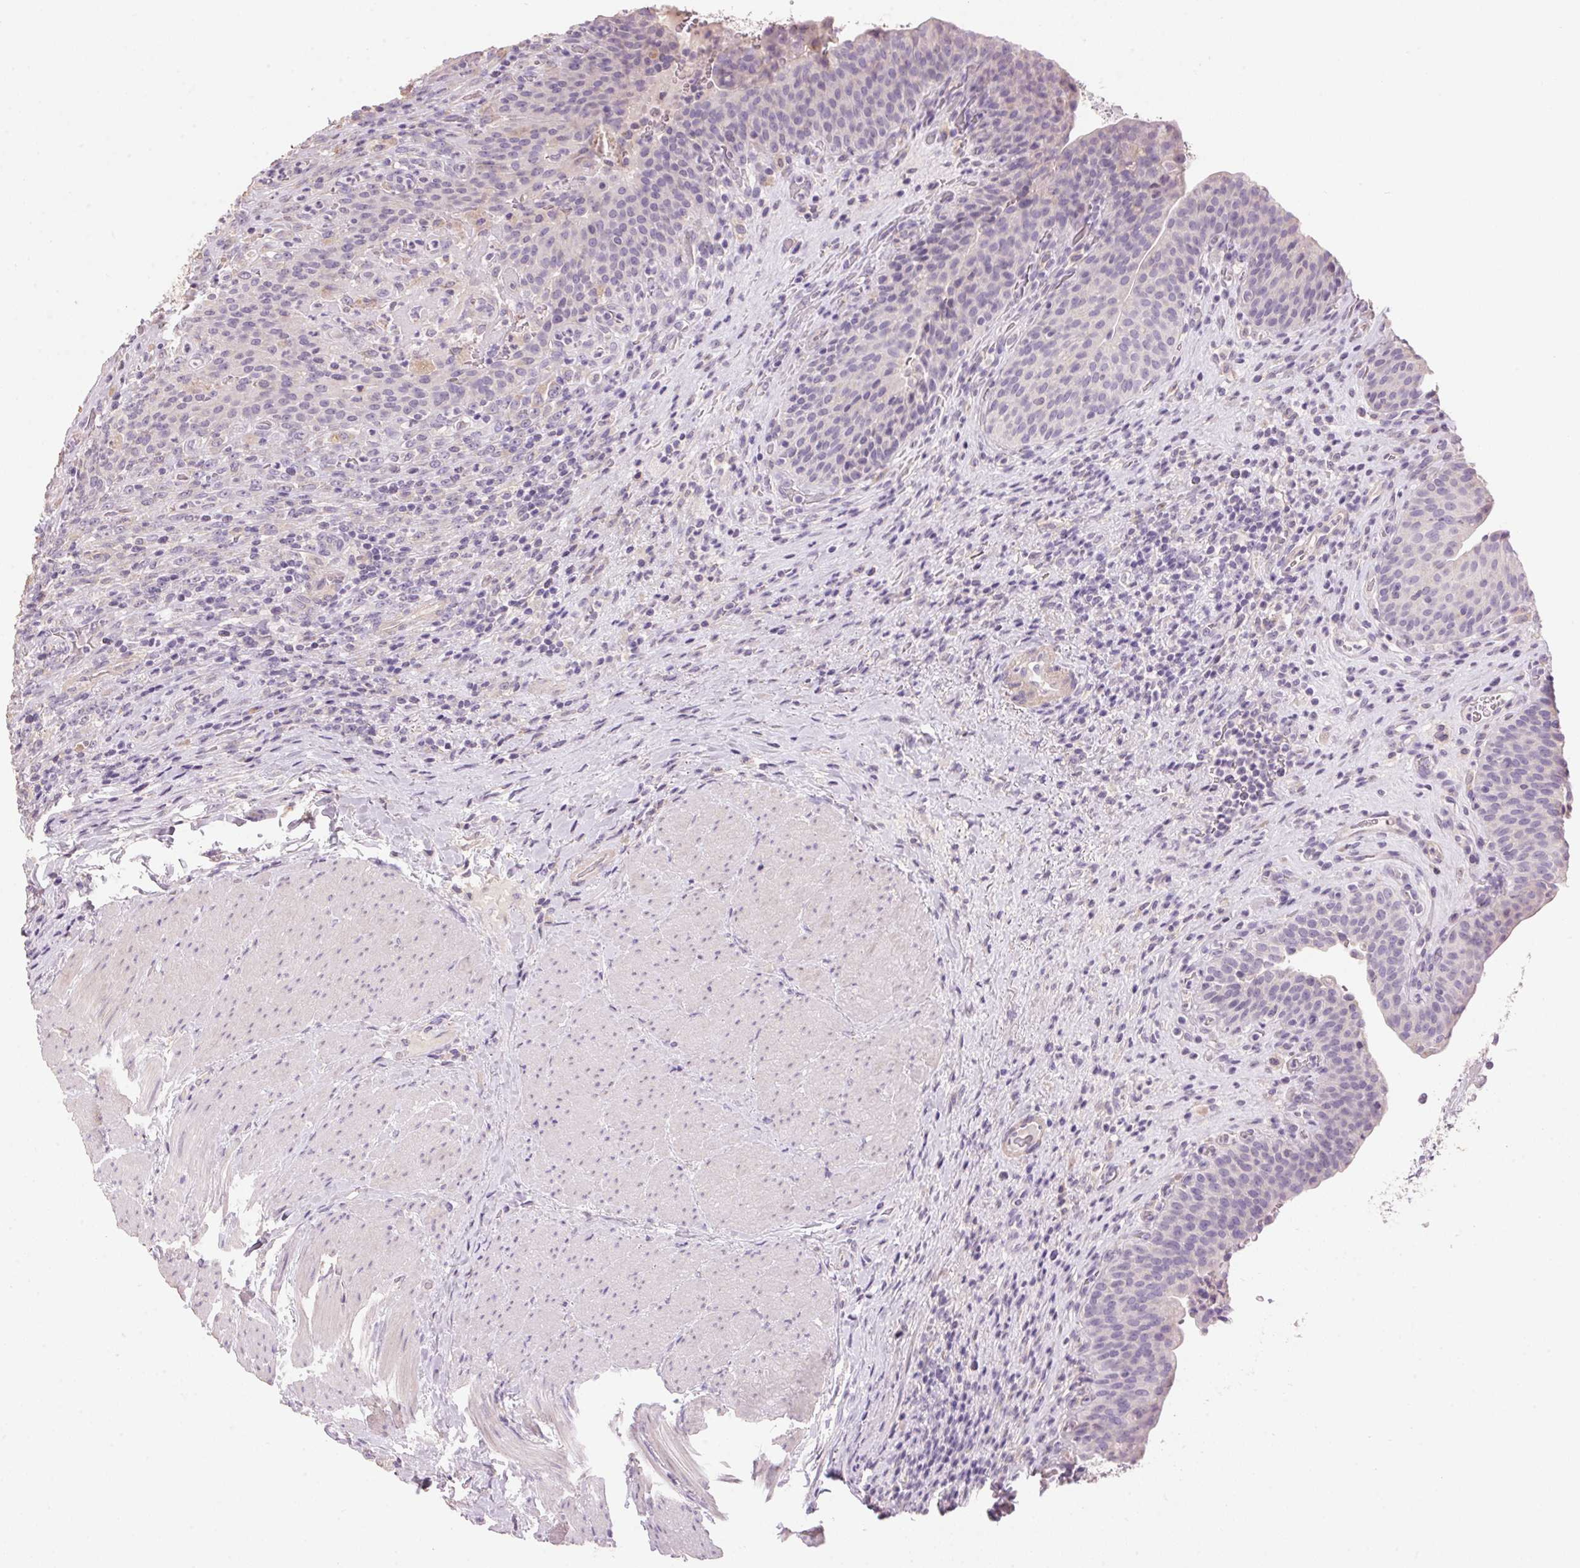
{"staining": {"intensity": "negative", "quantity": "none", "location": "none"}, "tissue": "urinary bladder", "cell_type": "Urothelial cells", "image_type": "normal", "snomed": [{"axis": "morphology", "description": "Normal tissue, NOS"}, {"axis": "topography", "description": "Urinary bladder"}, {"axis": "topography", "description": "Peripheral nerve tissue"}], "caption": "High power microscopy photomicrograph of an IHC micrograph of unremarkable urinary bladder, revealing no significant expression in urothelial cells. (DAB (3,3'-diaminobenzidine) immunohistochemistry with hematoxylin counter stain).", "gene": "LYZL6", "patient": {"sex": "male", "age": 66}}